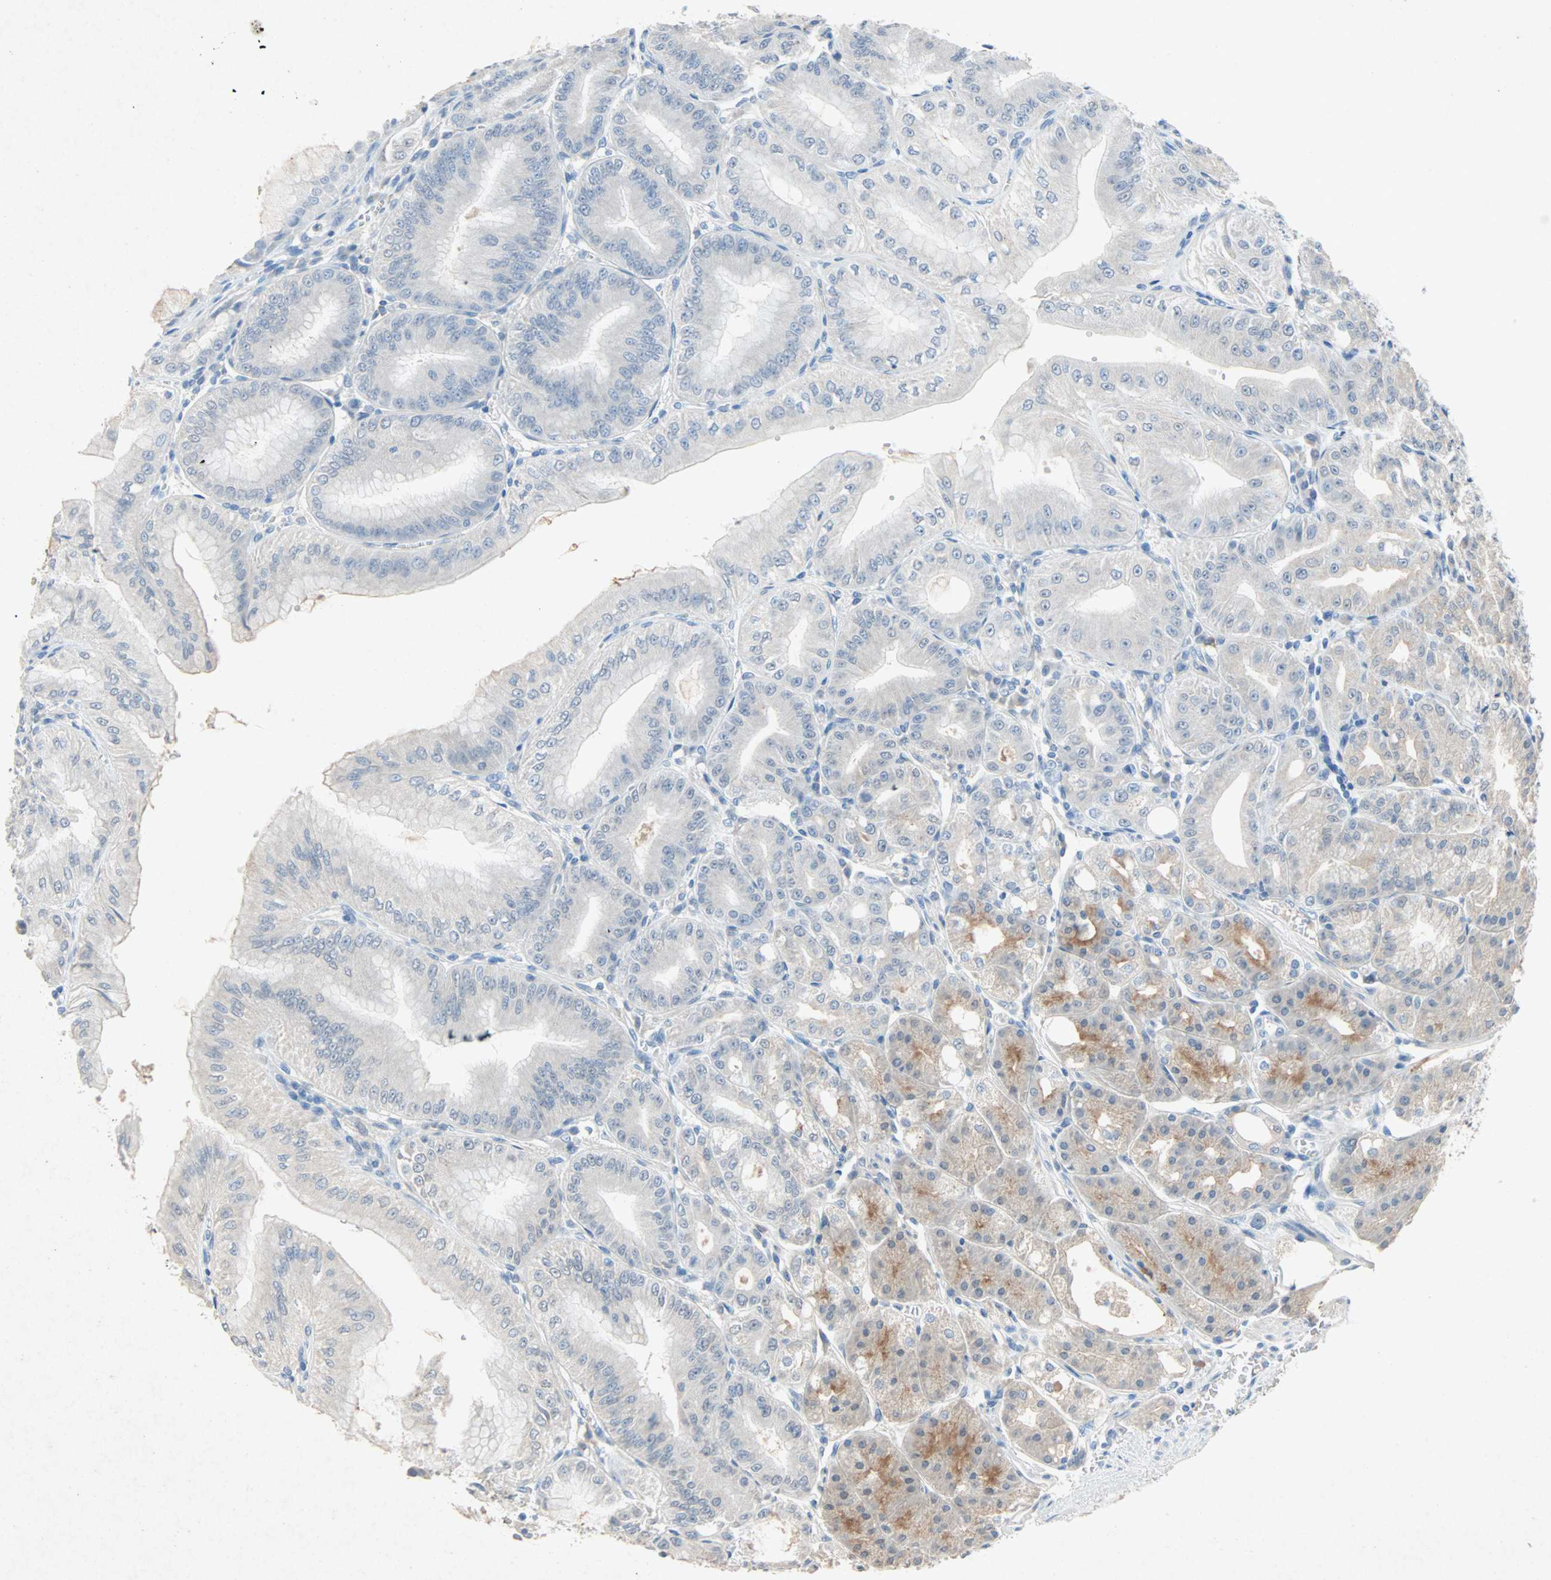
{"staining": {"intensity": "weak", "quantity": "<25%", "location": "cytoplasmic/membranous"}, "tissue": "stomach", "cell_type": "Glandular cells", "image_type": "normal", "snomed": [{"axis": "morphology", "description": "Normal tissue, NOS"}, {"axis": "topography", "description": "Stomach, lower"}], "caption": "IHC of unremarkable stomach shows no expression in glandular cells.", "gene": "PCDHB2", "patient": {"sex": "male", "age": 71}}